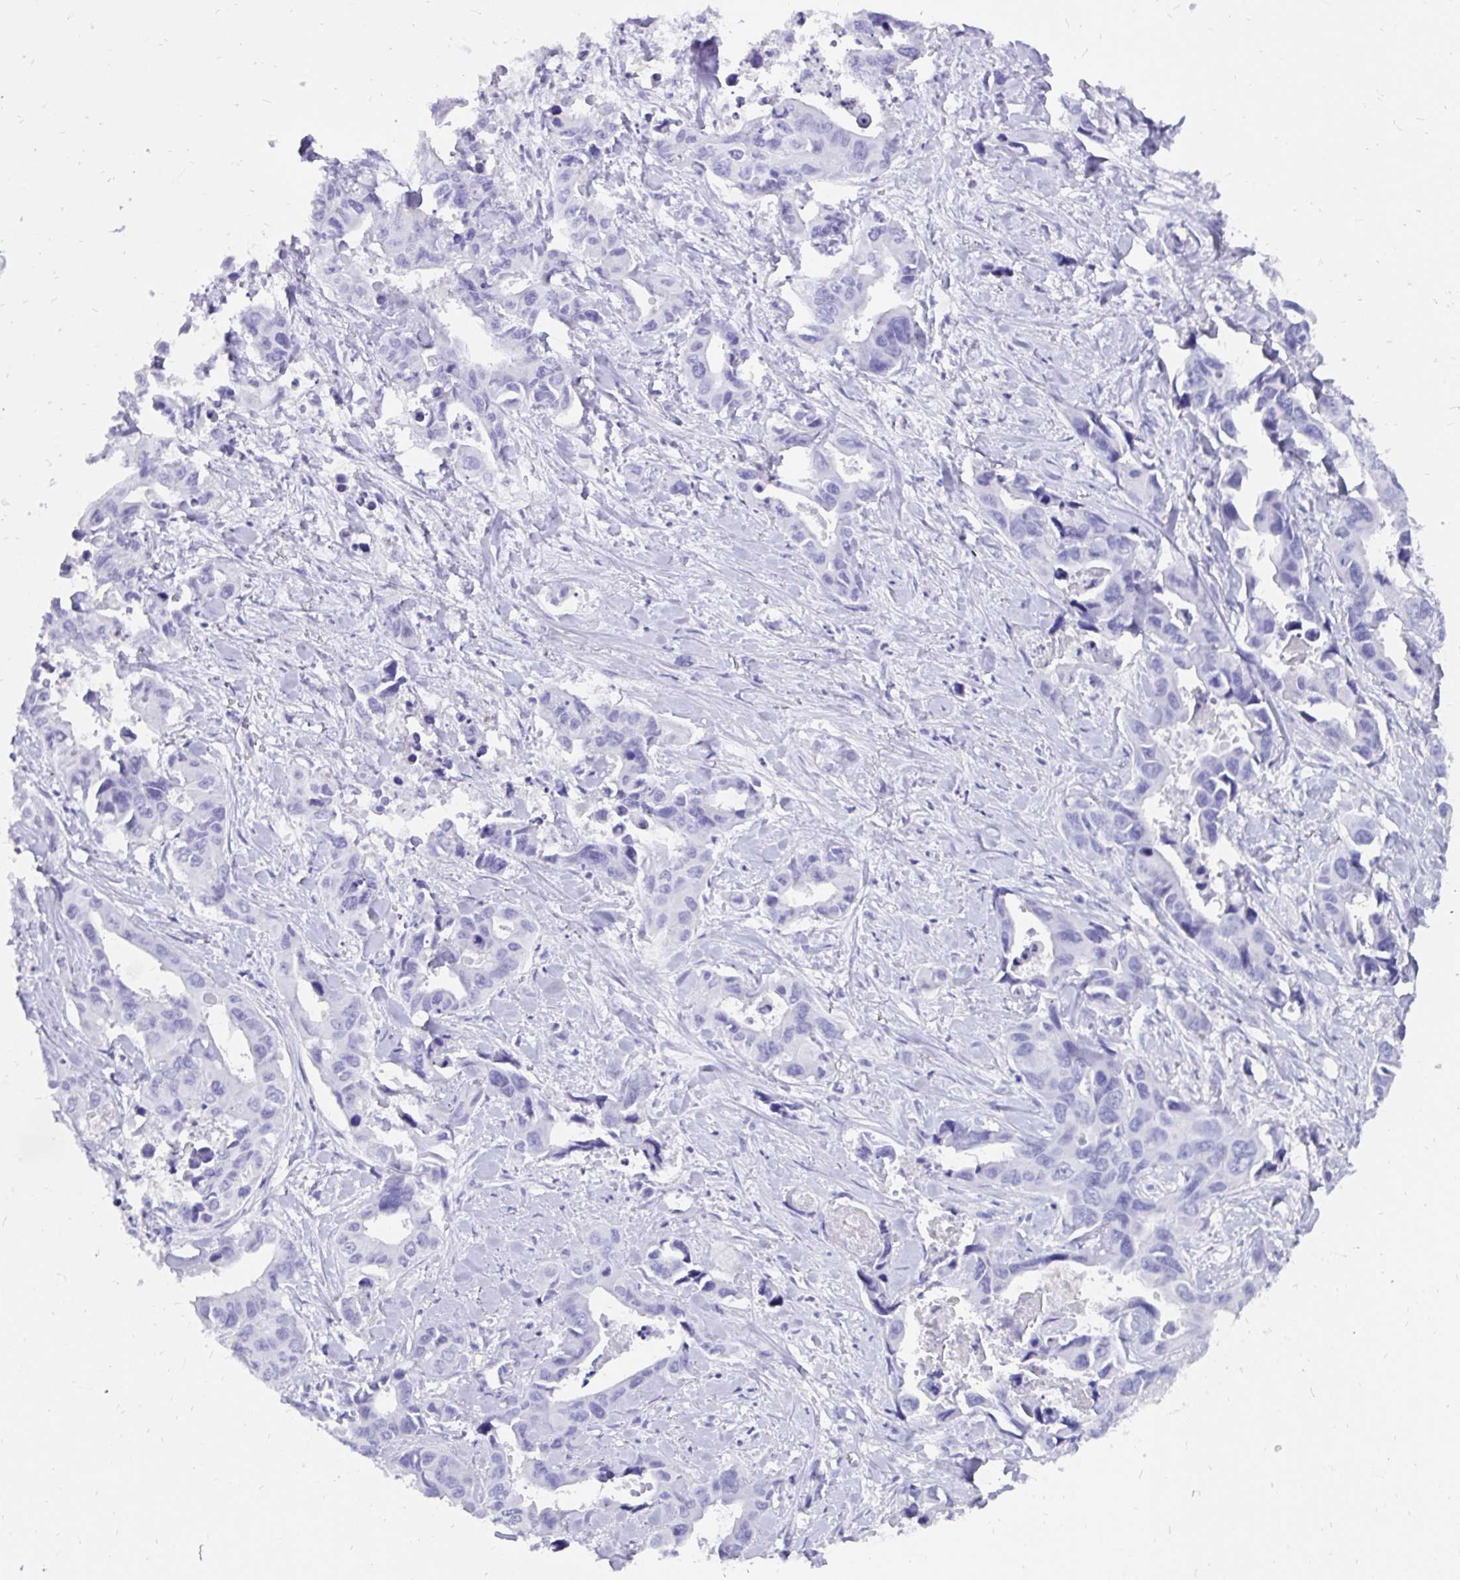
{"staining": {"intensity": "negative", "quantity": "none", "location": "none"}, "tissue": "lung cancer", "cell_type": "Tumor cells", "image_type": "cancer", "snomed": [{"axis": "morphology", "description": "Adenocarcinoma, NOS"}, {"axis": "topography", "description": "Lung"}], "caption": "Micrograph shows no protein staining in tumor cells of lung cancer tissue.", "gene": "KRT13", "patient": {"sex": "male", "age": 64}}